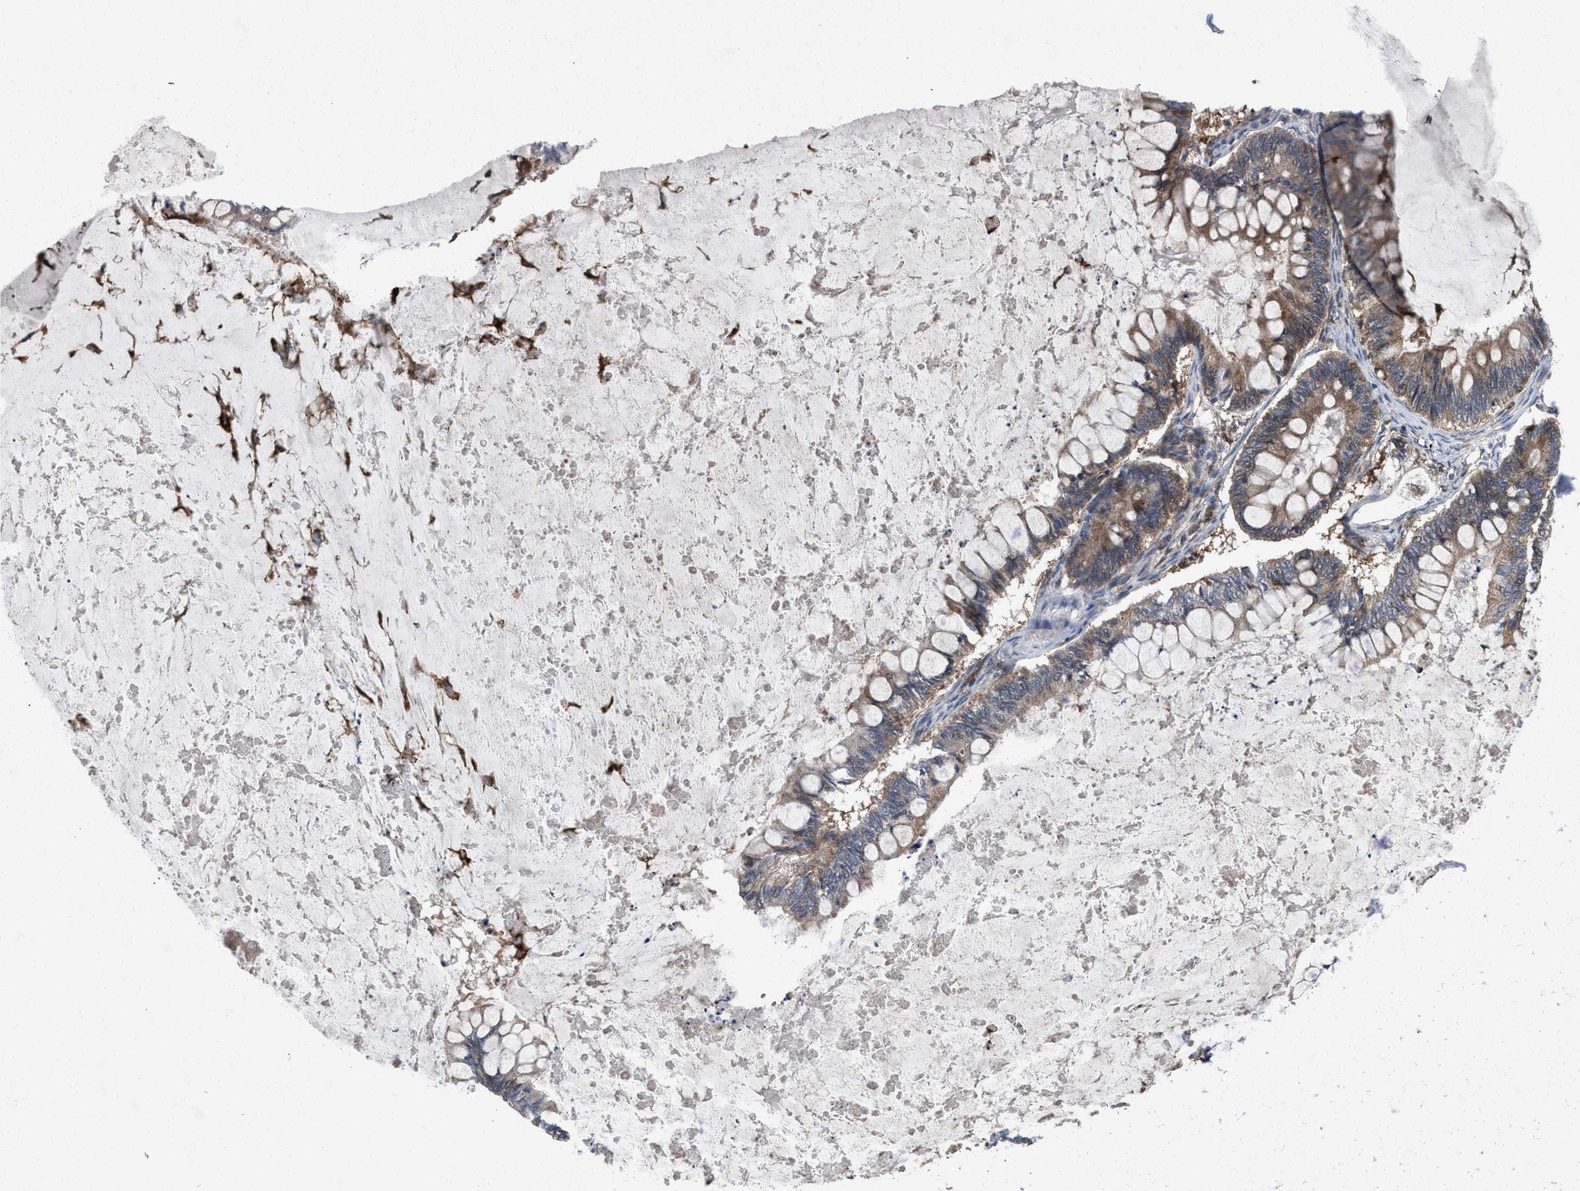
{"staining": {"intensity": "weak", "quantity": ">75%", "location": "cytoplasmic/membranous"}, "tissue": "ovarian cancer", "cell_type": "Tumor cells", "image_type": "cancer", "snomed": [{"axis": "morphology", "description": "Cystadenocarcinoma, mucinous, NOS"}, {"axis": "topography", "description": "Ovary"}], "caption": "Immunohistochemical staining of ovarian cancer exhibits low levels of weak cytoplasmic/membranous protein positivity in about >75% of tumor cells.", "gene": "MSI2", "patient": {"sex": "female", "age": 61}}